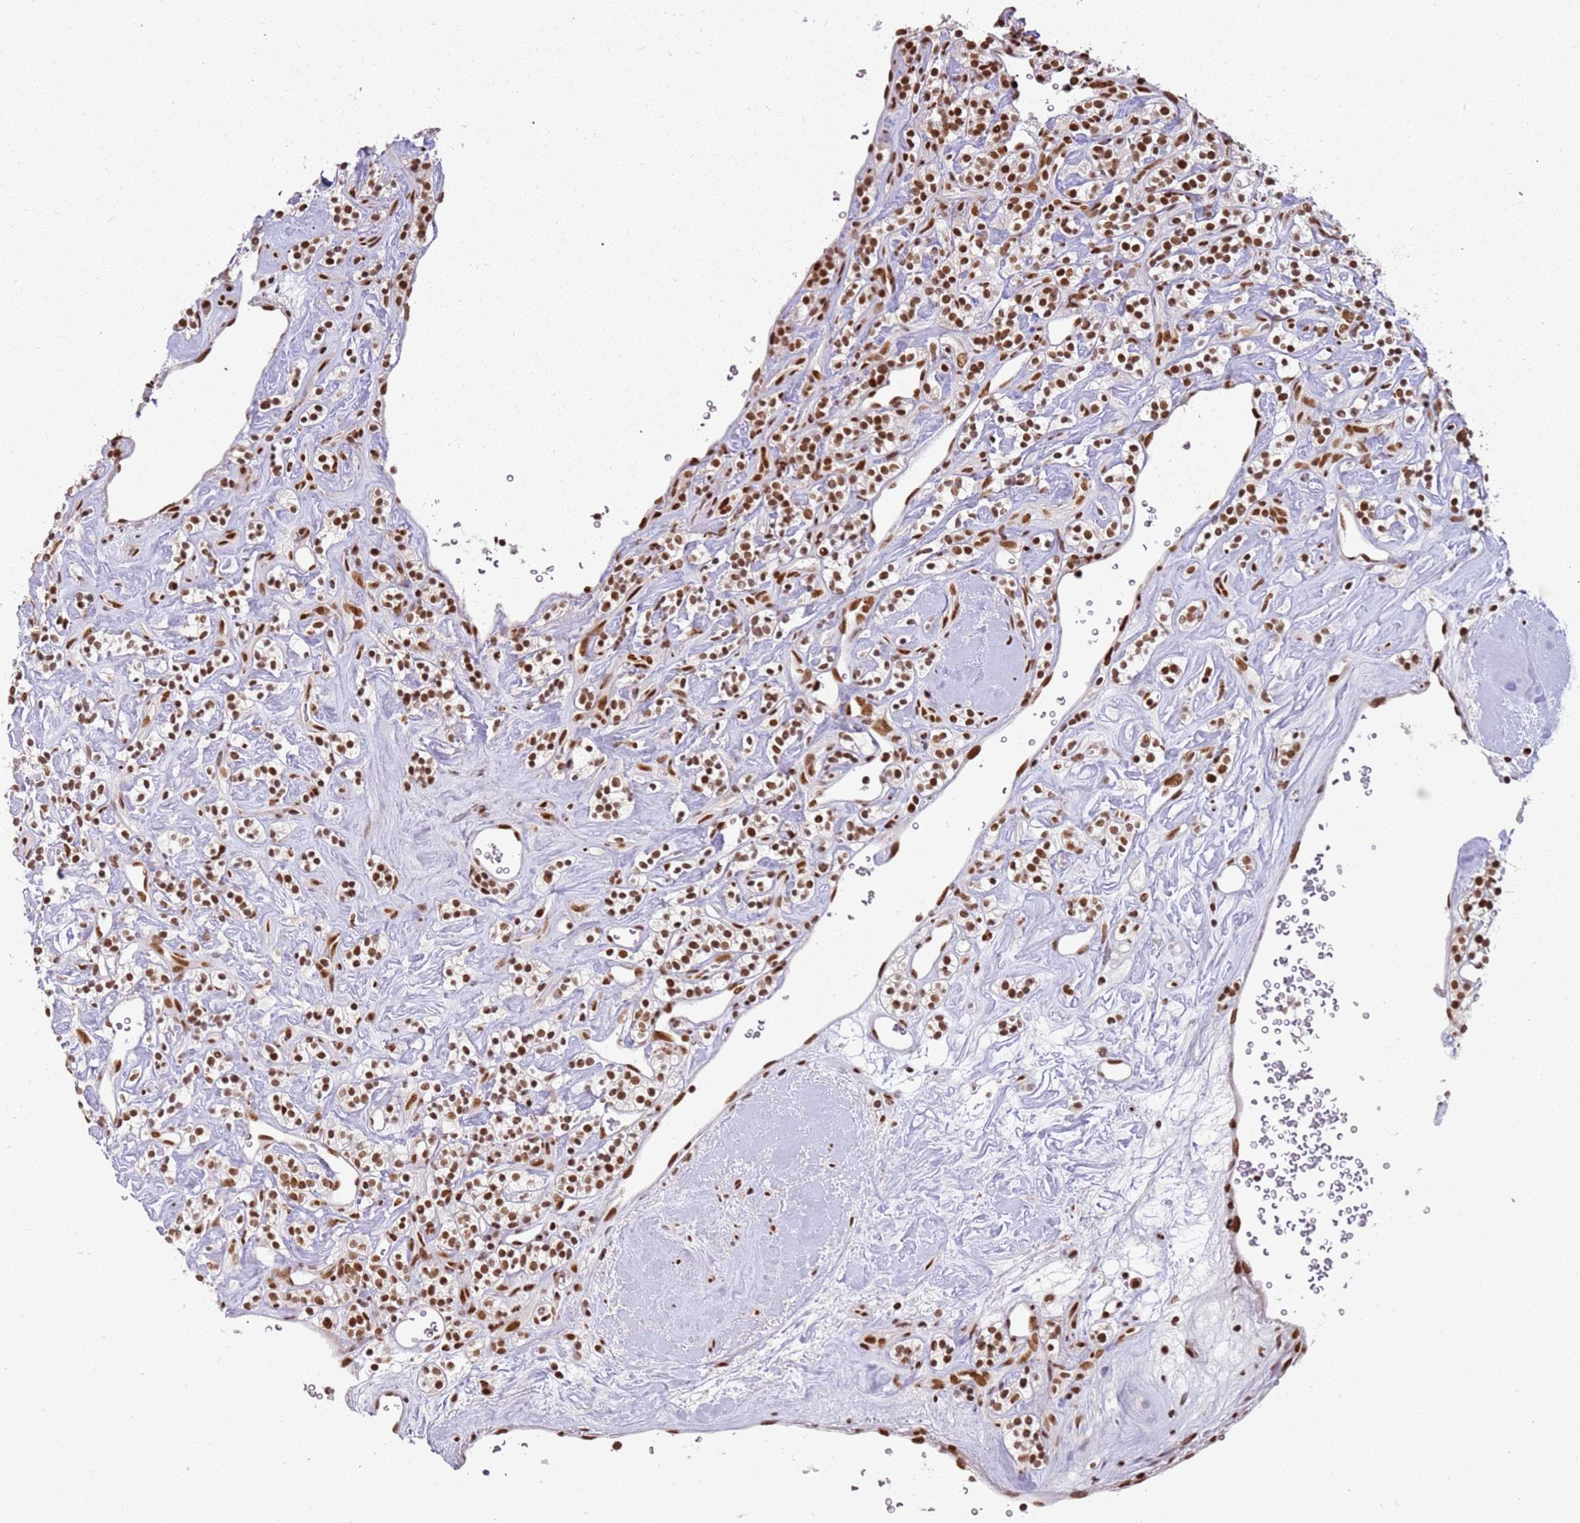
{"staining": {"intensity": "strong", "quantity": ">75%", "location": "nuclear"}, "tissue": "renal cancer", "cell_type": "Tumor cells", "image_type": "cancer", "snomed": [{"axis": "morphology", "description": "Adenocarcinoma, NOS"}, {"axis": "topography", "description": "Kidney"}], "caption": "The image exhibits staining of adenocarcinoma (renal), revealing strong nuclear protein positivity (brown color) within tumor cells.", "gene": "TENT4A", "patient": {"sex": "male", "age": 77}}